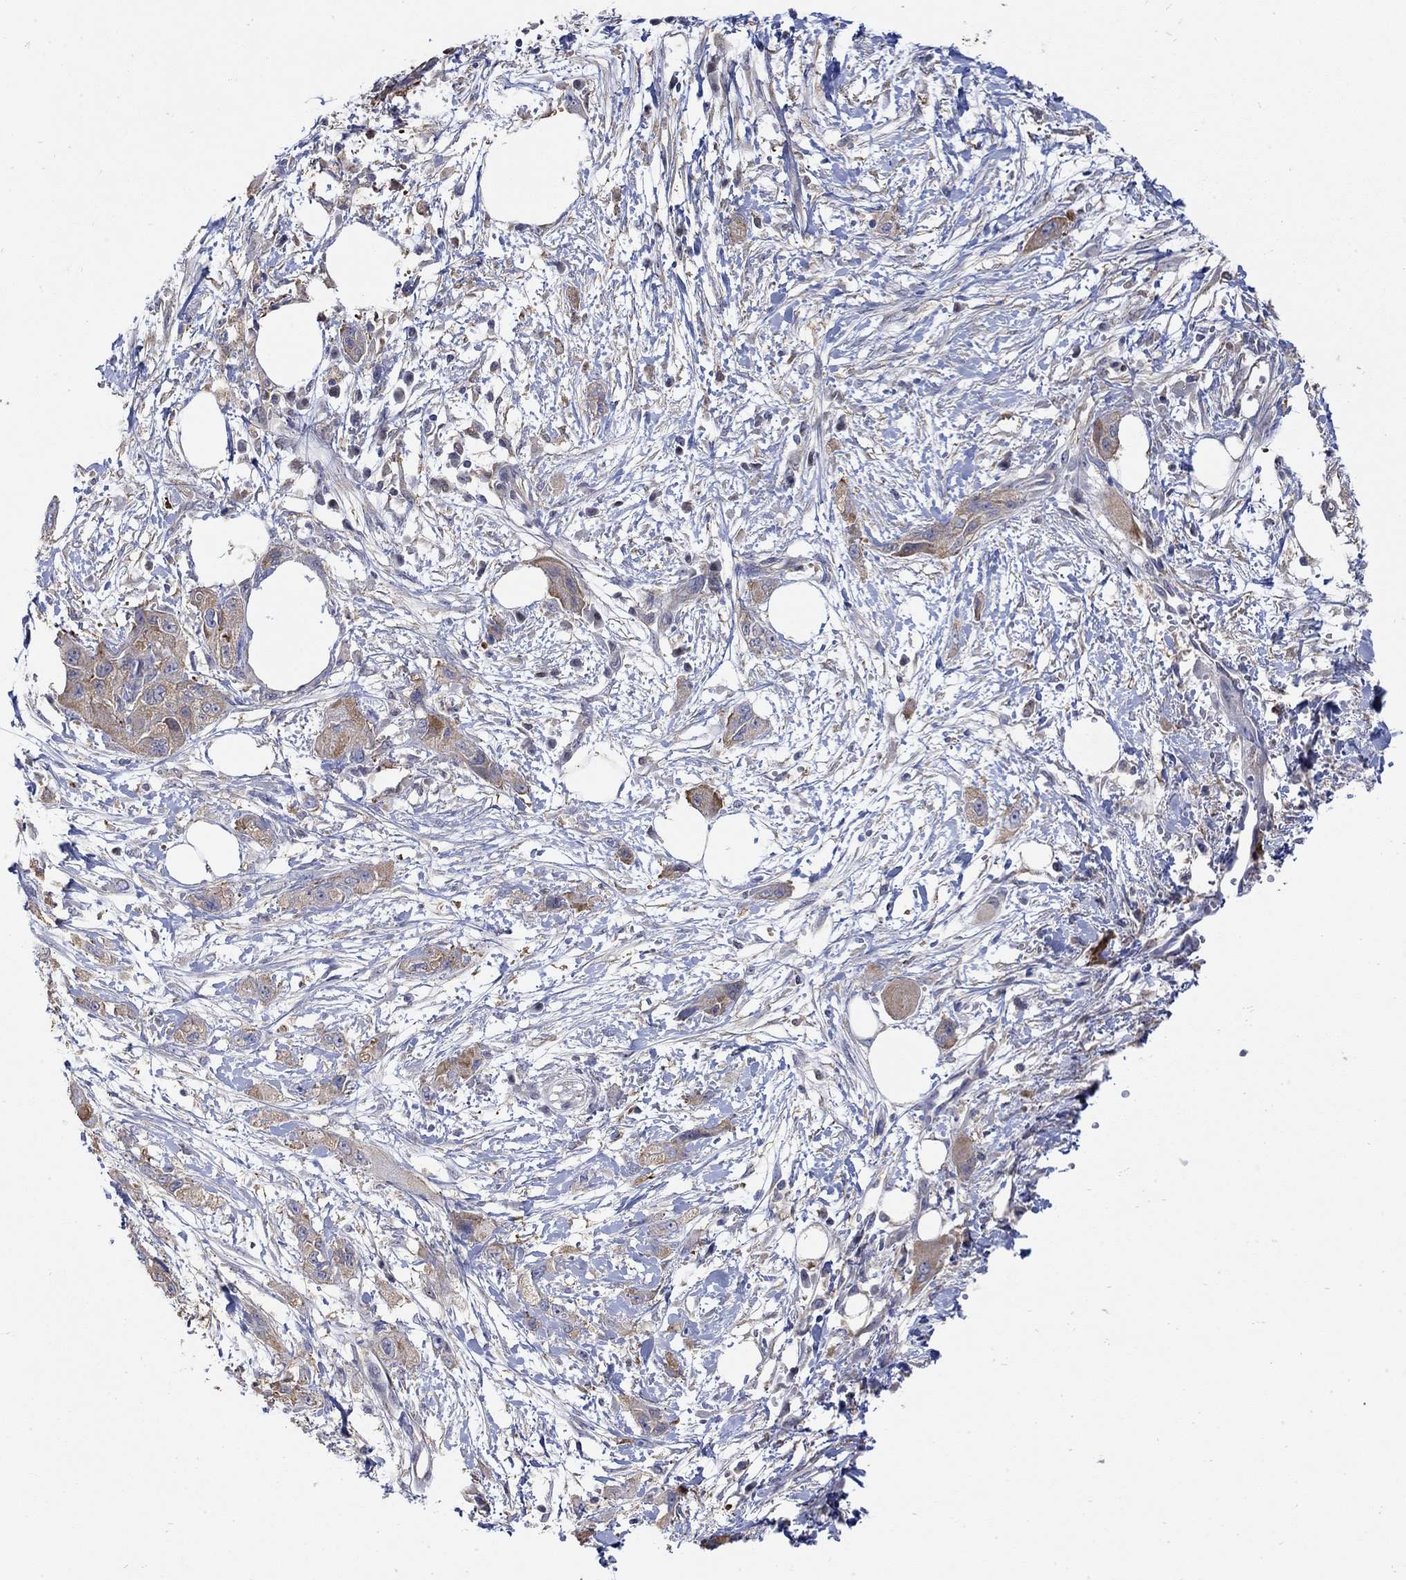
{"staining": {"intensity": "weak", "quantity": "25%-75%", "location": "cytoplasmic/membranous"}, "tissue": "pancreatic cancer", "cell_type": "Tumor cells", "image_type": "cancer", "snomed": [{"axis": "morphology", "description": "Adenocarcinoma, NOS"}, {"axis": "topography", "description": "Pancreas"}], "caption": "Pancreatic cancer (adenocarcinoma) was stained to show a protein in brown. There is low levels of weak cytoplasmic/membranous staining in approximately 25%-75% of tumor cells. Using DAB (3,3'-diaminobenzidine) (brown) and hematoxylin (blue) stains, captured at high magnification using brightfield microscopy.", "gene": "TEKT3", "patient": {"sex": "male", "age": 72}}